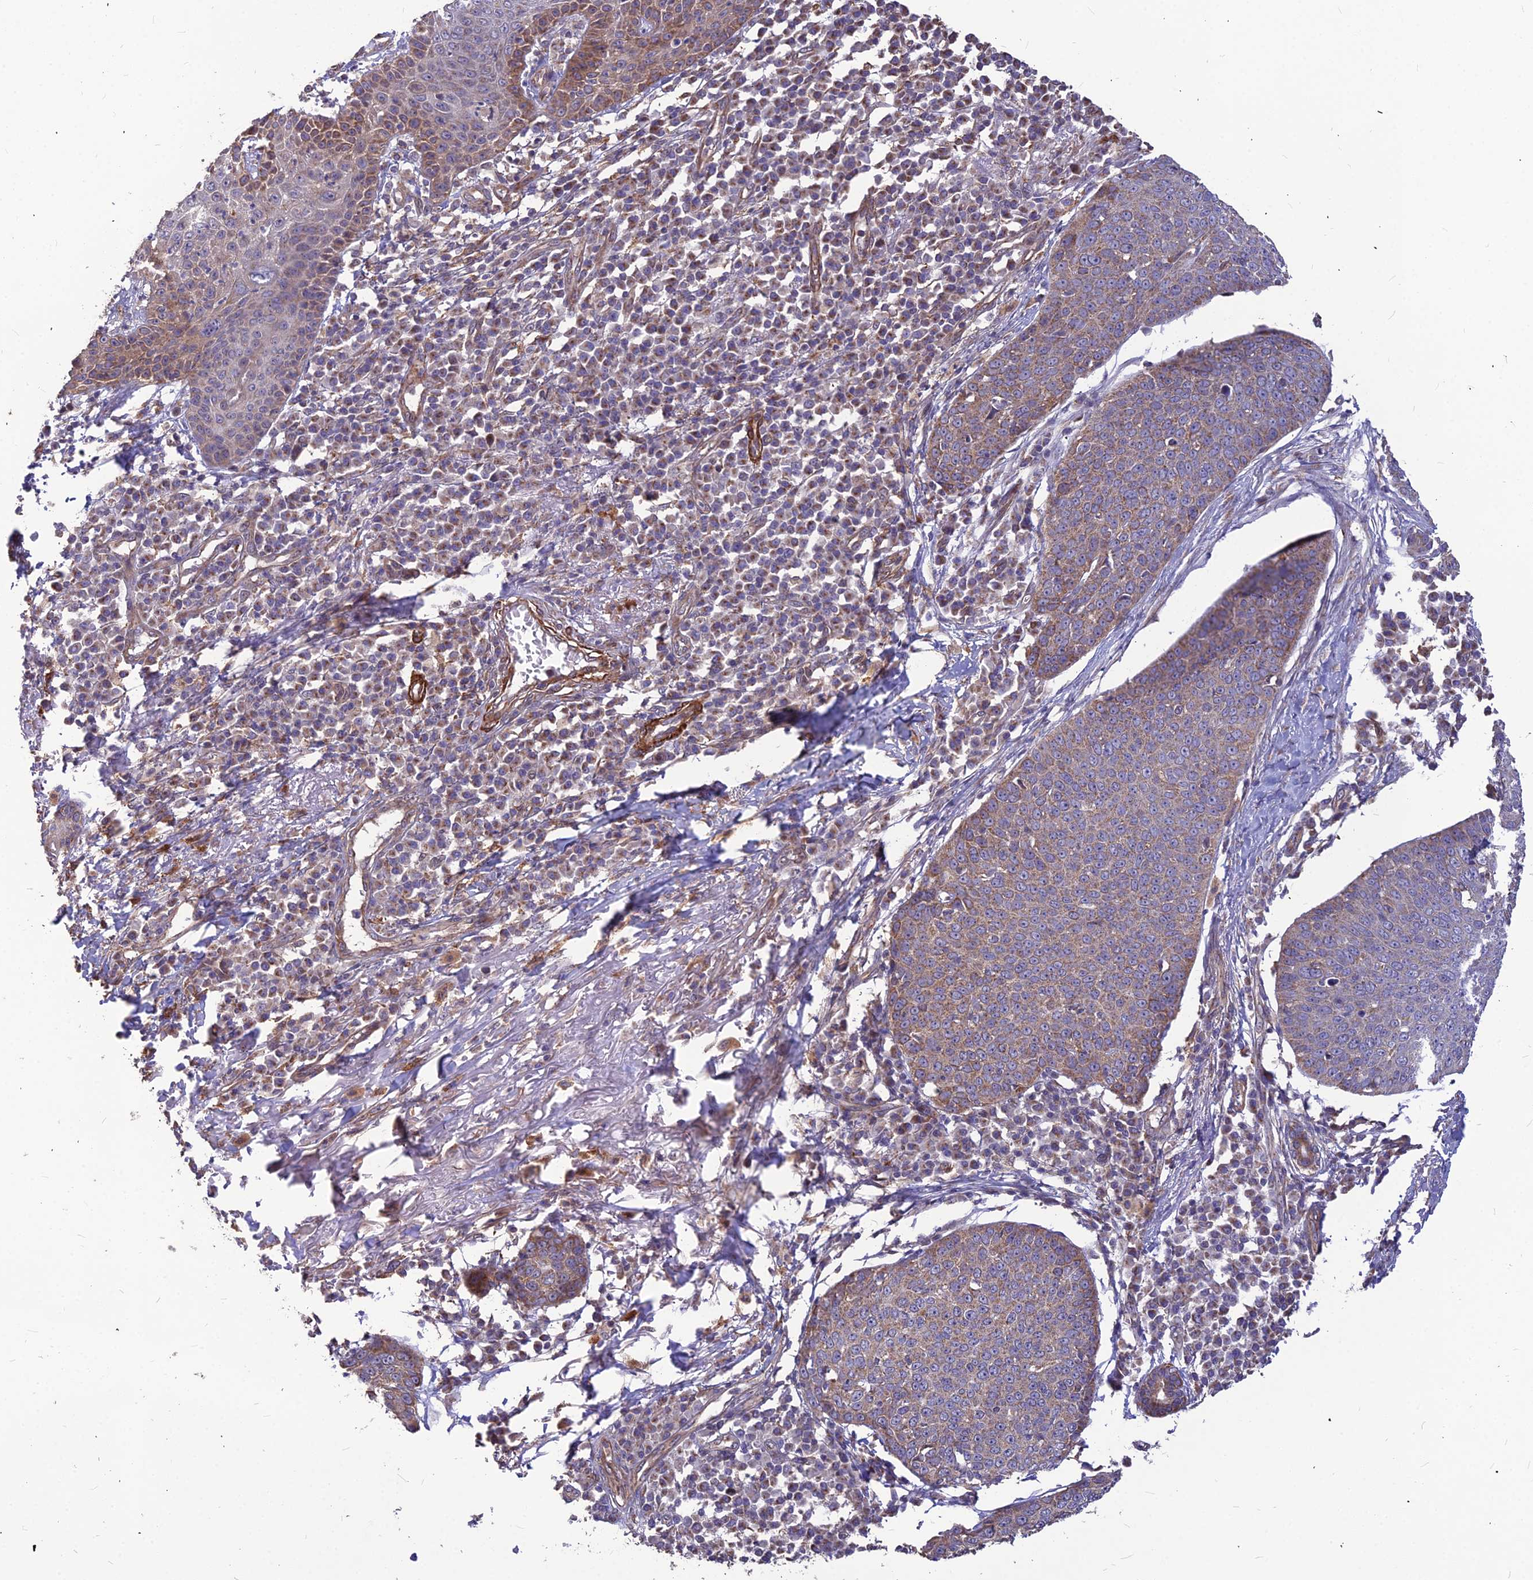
{"staining": {"intensity": "weak", "quantity": ">75%", "location": "cytoplasmic/membranous"}, "tissue": "skin cancer", "cell_type": "Tumor cells", "image_type": "cancer", "snomed": [{"axis": "morphology", "description": "Squamous cell carcinoma, NOS"}, {"axis": "topography", "description": "Skin"}], "caption": "High-power microscopy captured an IHC histopathology image of skin cancer (squamous cell carcinoma), revealing weak cytoplasmic/membranous expression in about >75% of tumor cells.", "gene": "LEKR1", "patient": {"sex": "male", "age": 71}}